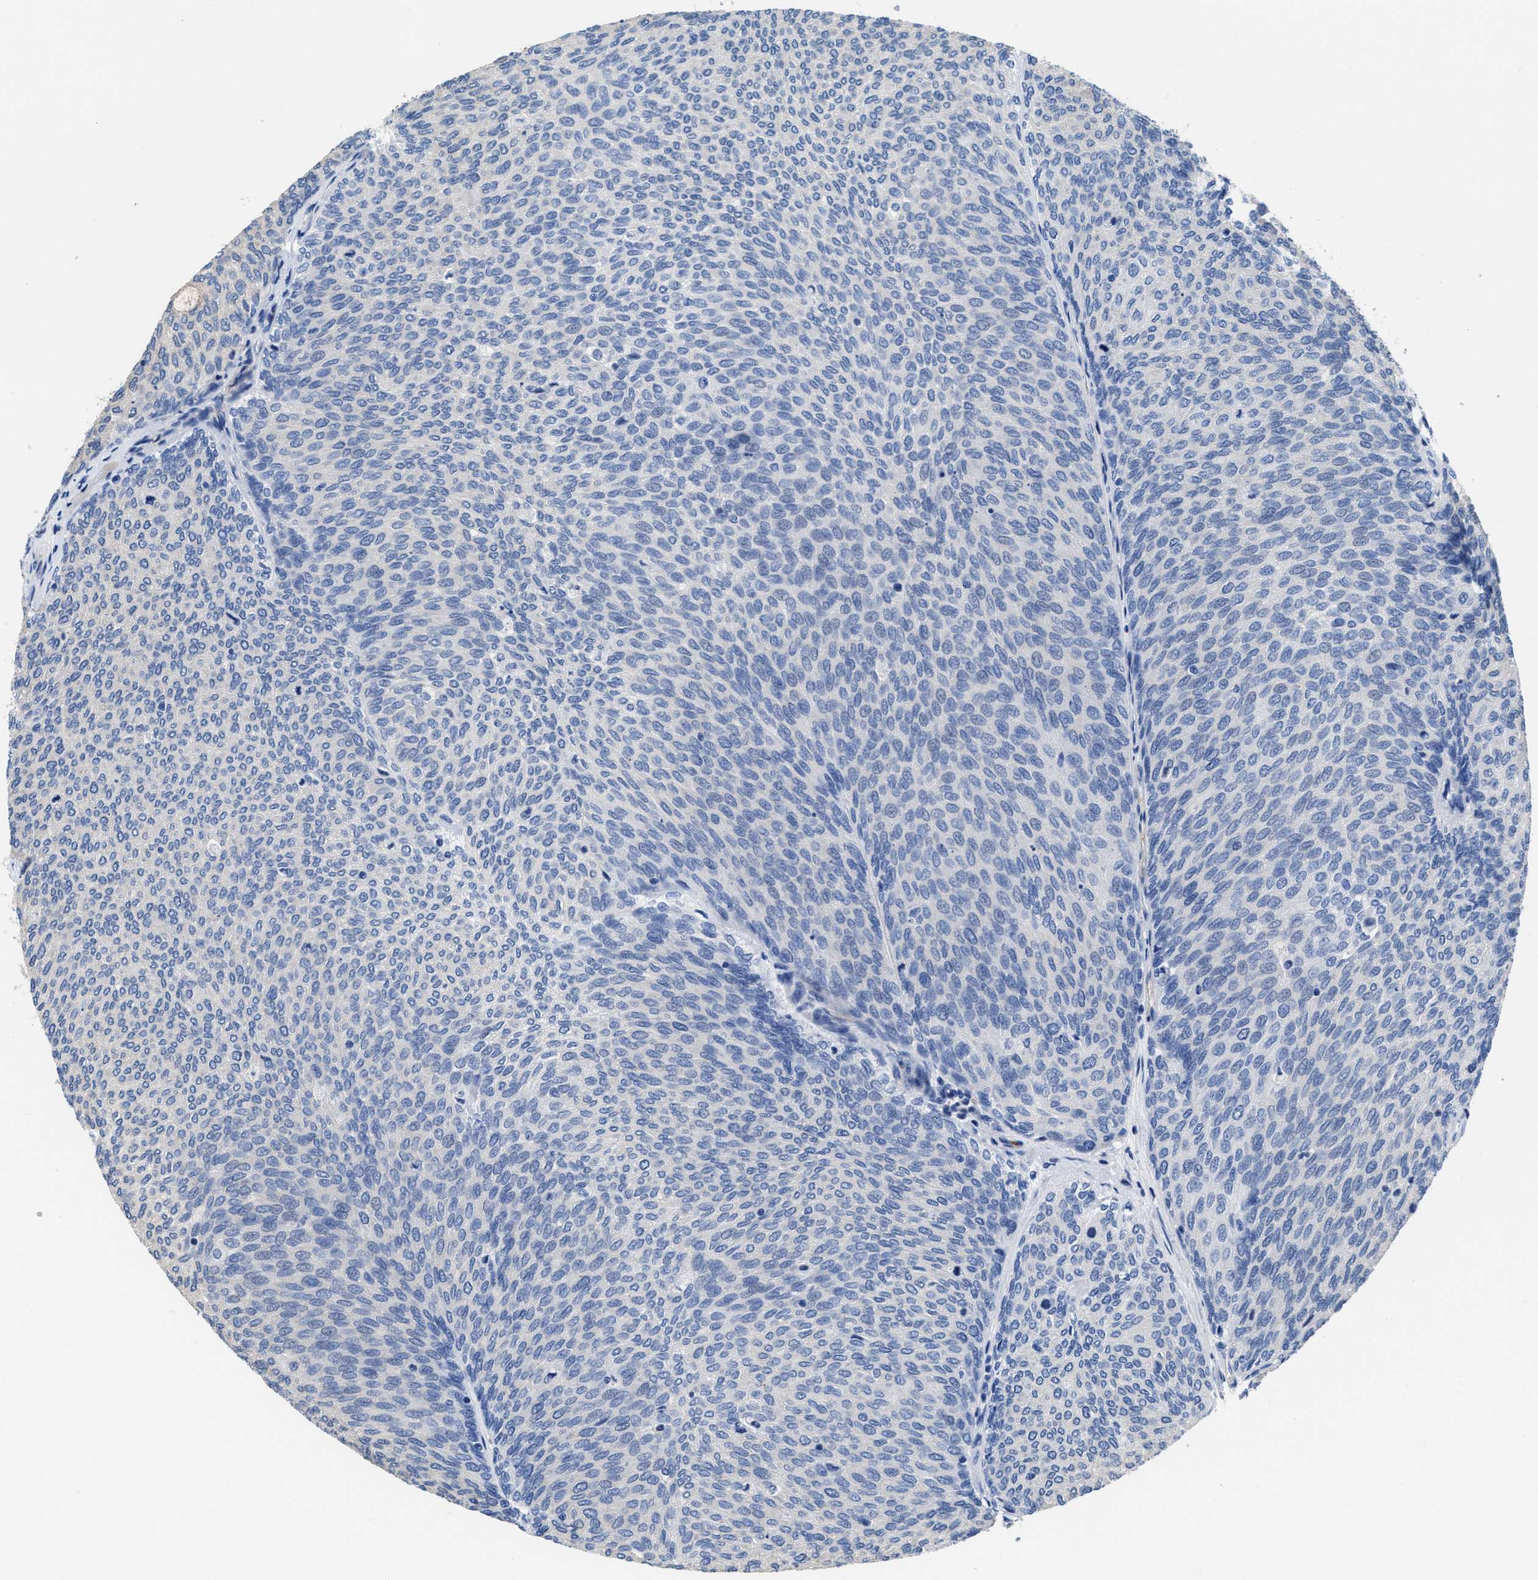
{"staining": {"intensity": "negative", "quantity": "none", "location": "none"}, "tissue": "urothelial cancer", "cell_type": "Tumor cells", "image_type": "cancer", "snomed": [{"axis": "morphology", "description": "Urothelial carcinoma, Low grade"}, {"axis": "topography", "description": "Urinary bladder"}], "caption": "The IHC photomicrograph has no significant expression in tumor cells of urothelial cancer tissue. (Brightfield microscopy of DAB immunohistochemistry (IHC) at high magnification).", "gene": "HOOK1", "patient": {"sex": "female", "age": 79}}